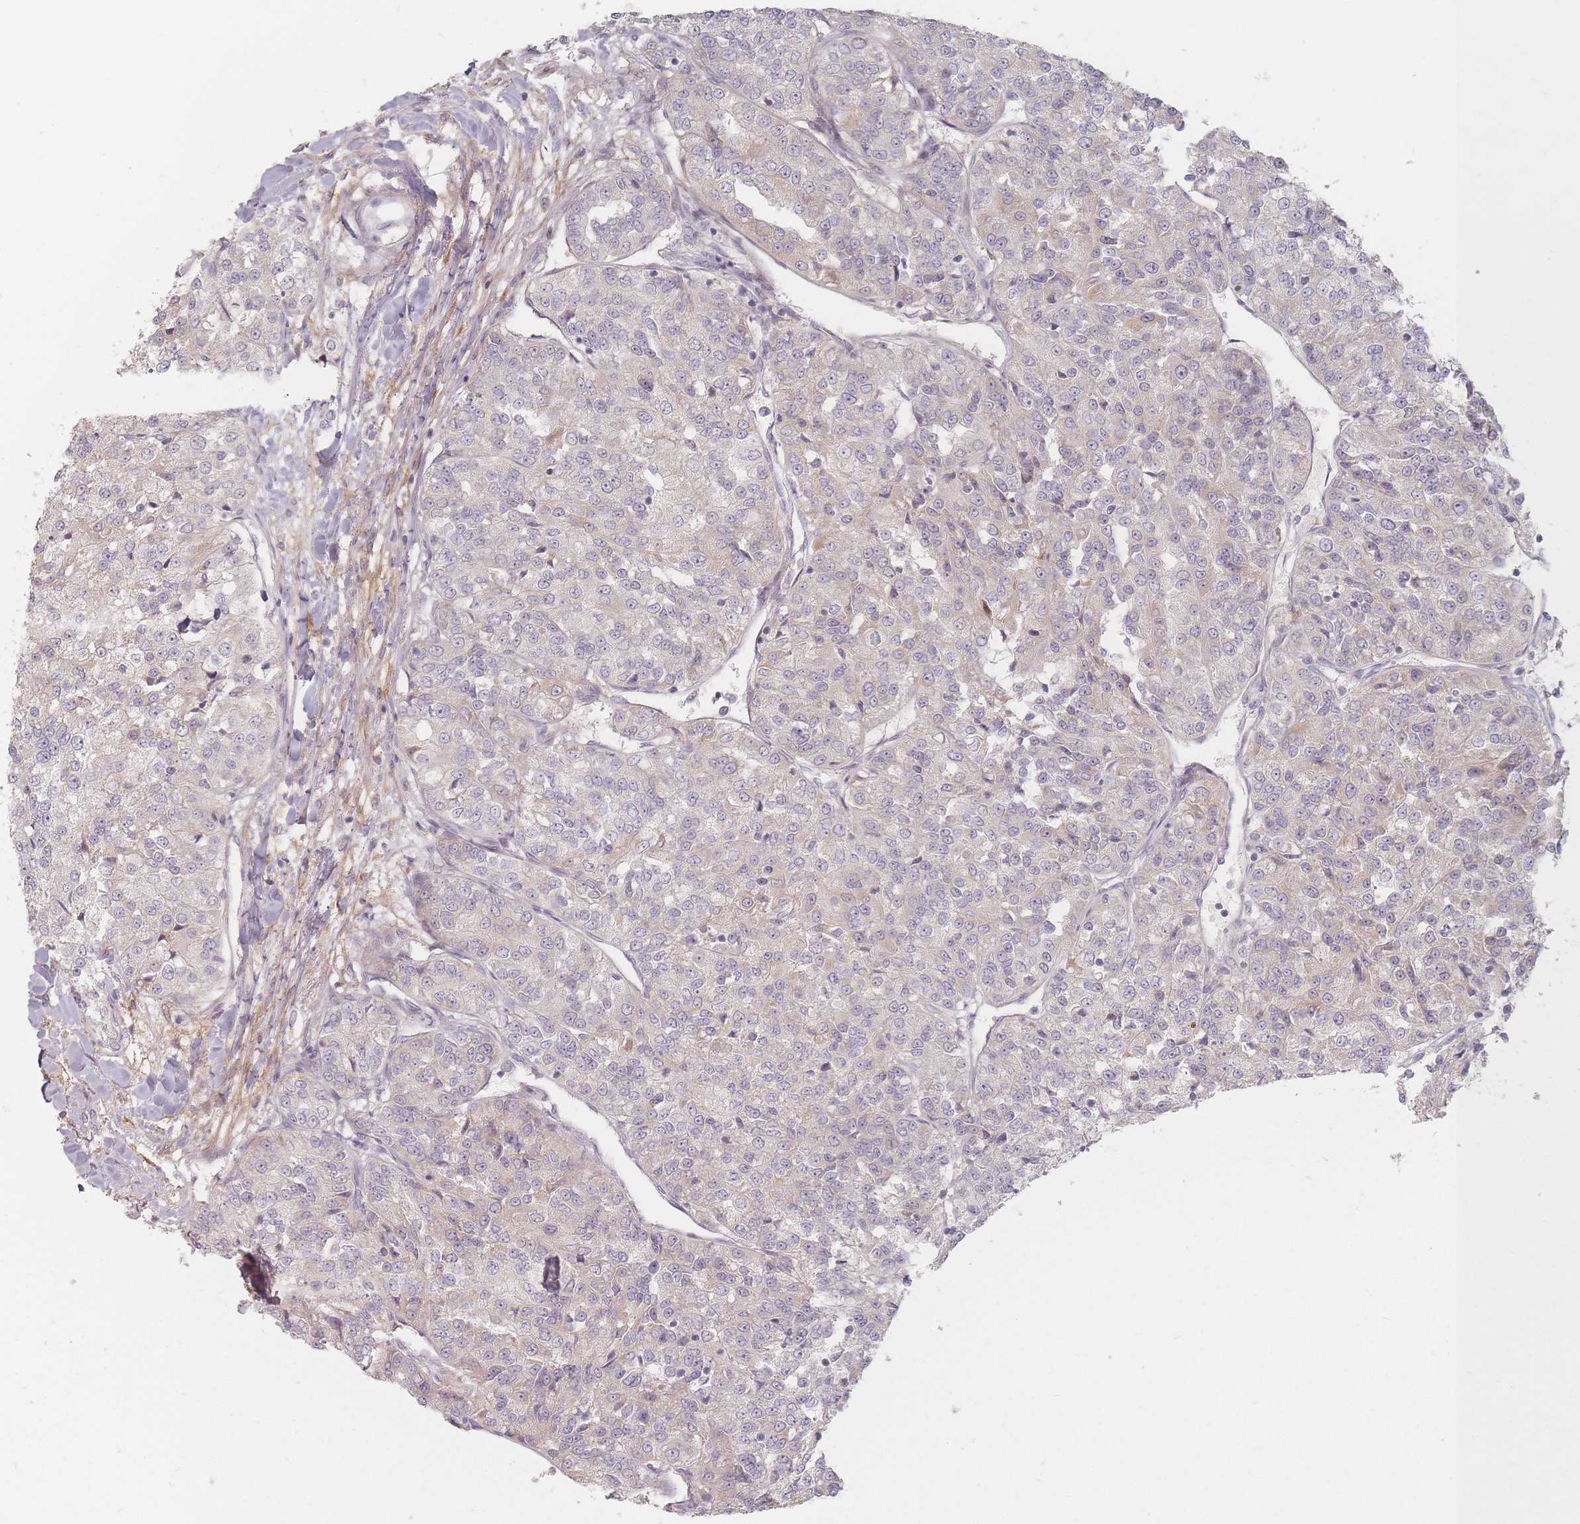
{"staining": {"intensity": "negative", "quantity": "none", "location": "none"}, "tissue": "renal cancer", "cell_type": "Tumor cells", "image_type": "cancer", "snomed": [{"axis": "morphology", "description": "Adenocarcinoma, NOS"}, {"axis": "topography", "description": "Kidney"}], "caption": "The micrograph demonstrates no significant staining in tumor cells of renal cancer.", "gene": "ZKSCAN7", "patient": {"sex": "female", "age": 63}}